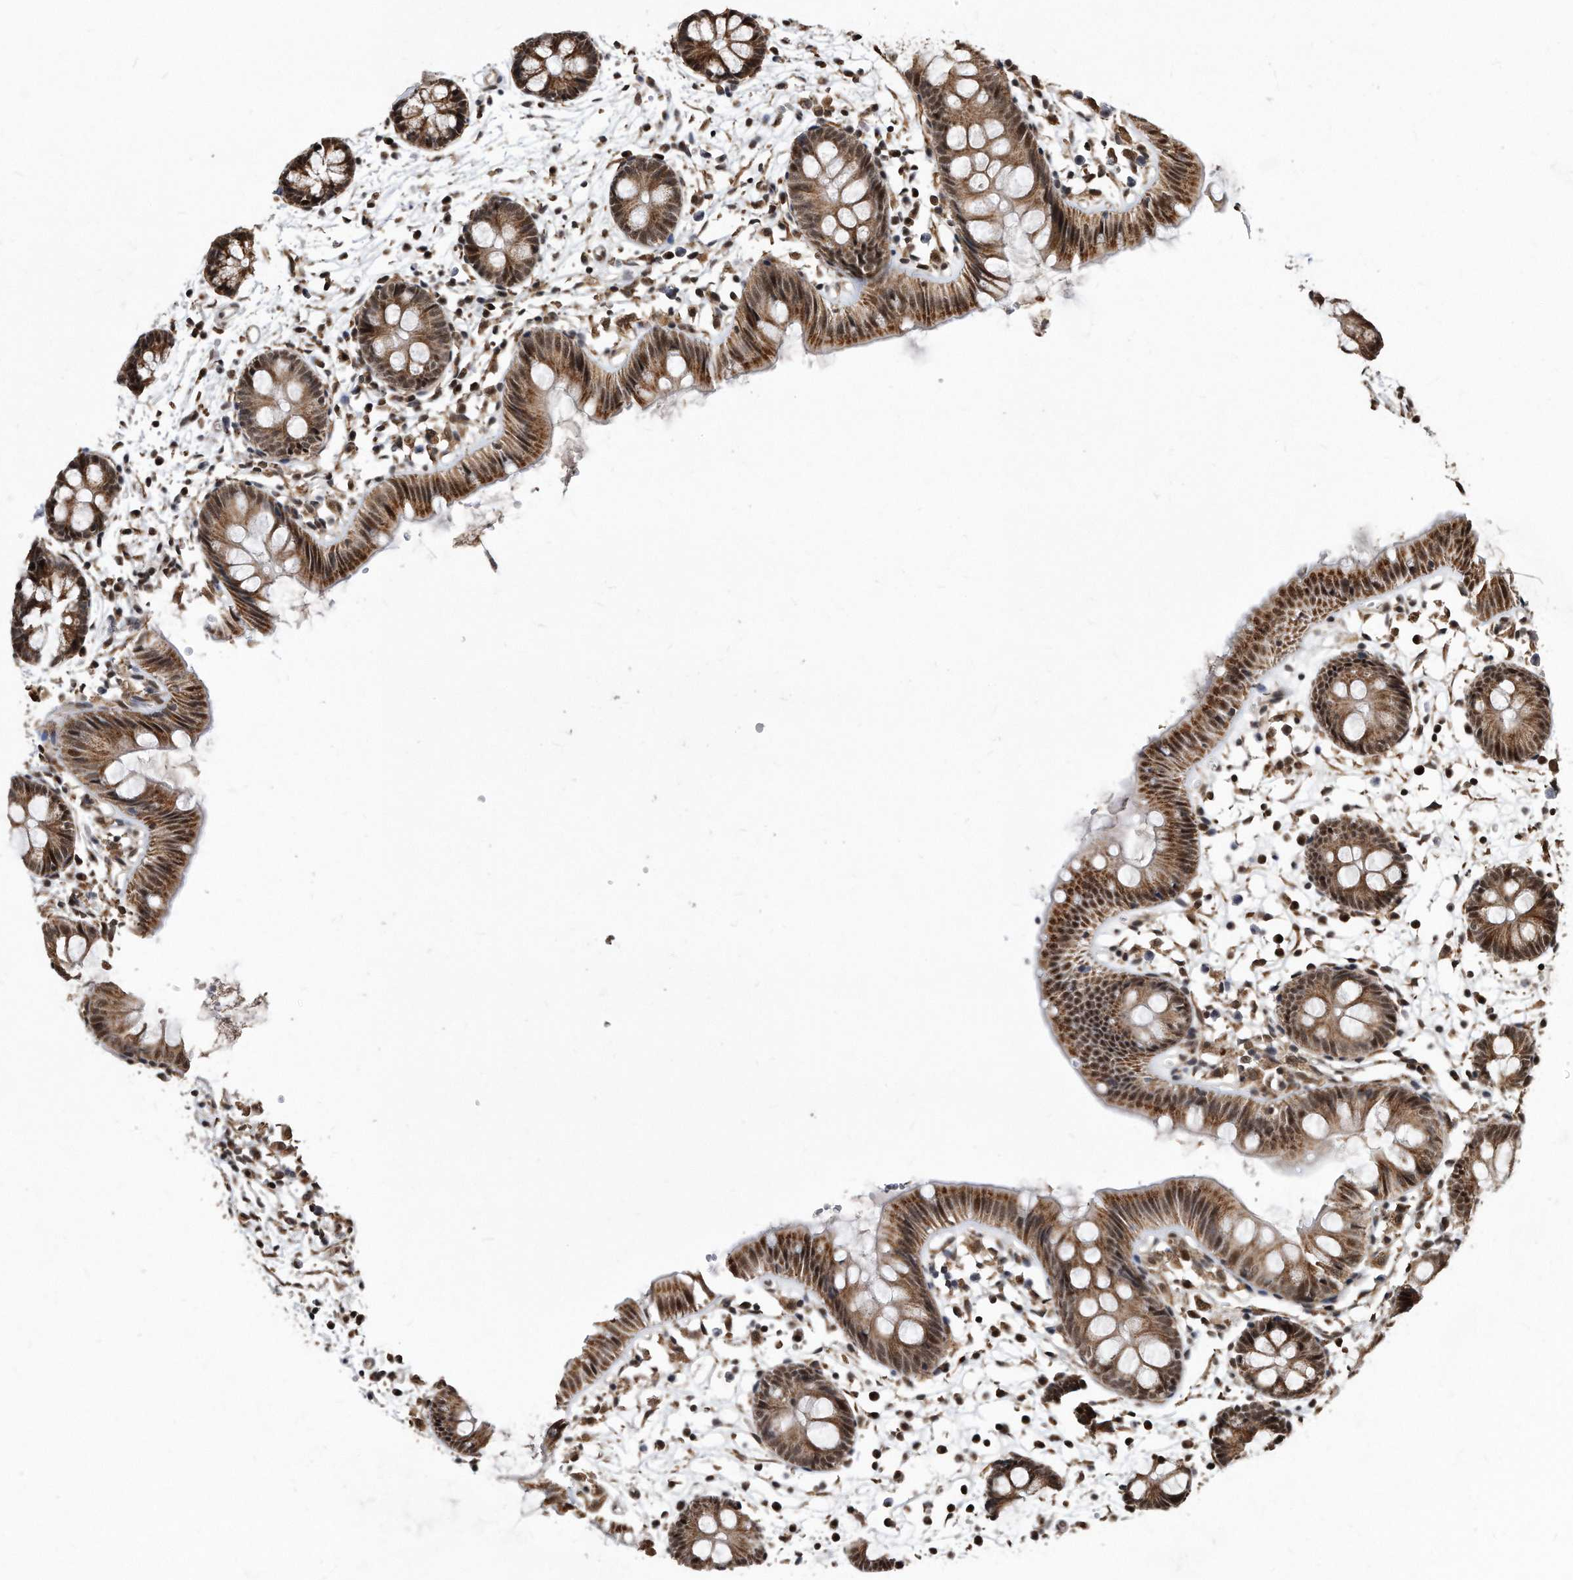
{"staining": {"intensity": "strong", "quantity": ">75%", "location": "cytoplasmic/membranous,nuclear"}, "tissue": "colon", "cell_type": "Endothelial cells", "image_type": "normal", "snomed": [{"axis": "morphology", "description": "Normal tissue, NOS"}, {"axis": "topography", "description": "Colon"}], "caption": "A photomicrograph of human colon stained for a protein shows strong cytoplasmic/membranous,nuclear brown staining in endothelial cells.", "gene": "DUSP22", "patient": {"sex": "male", "age": 56}}